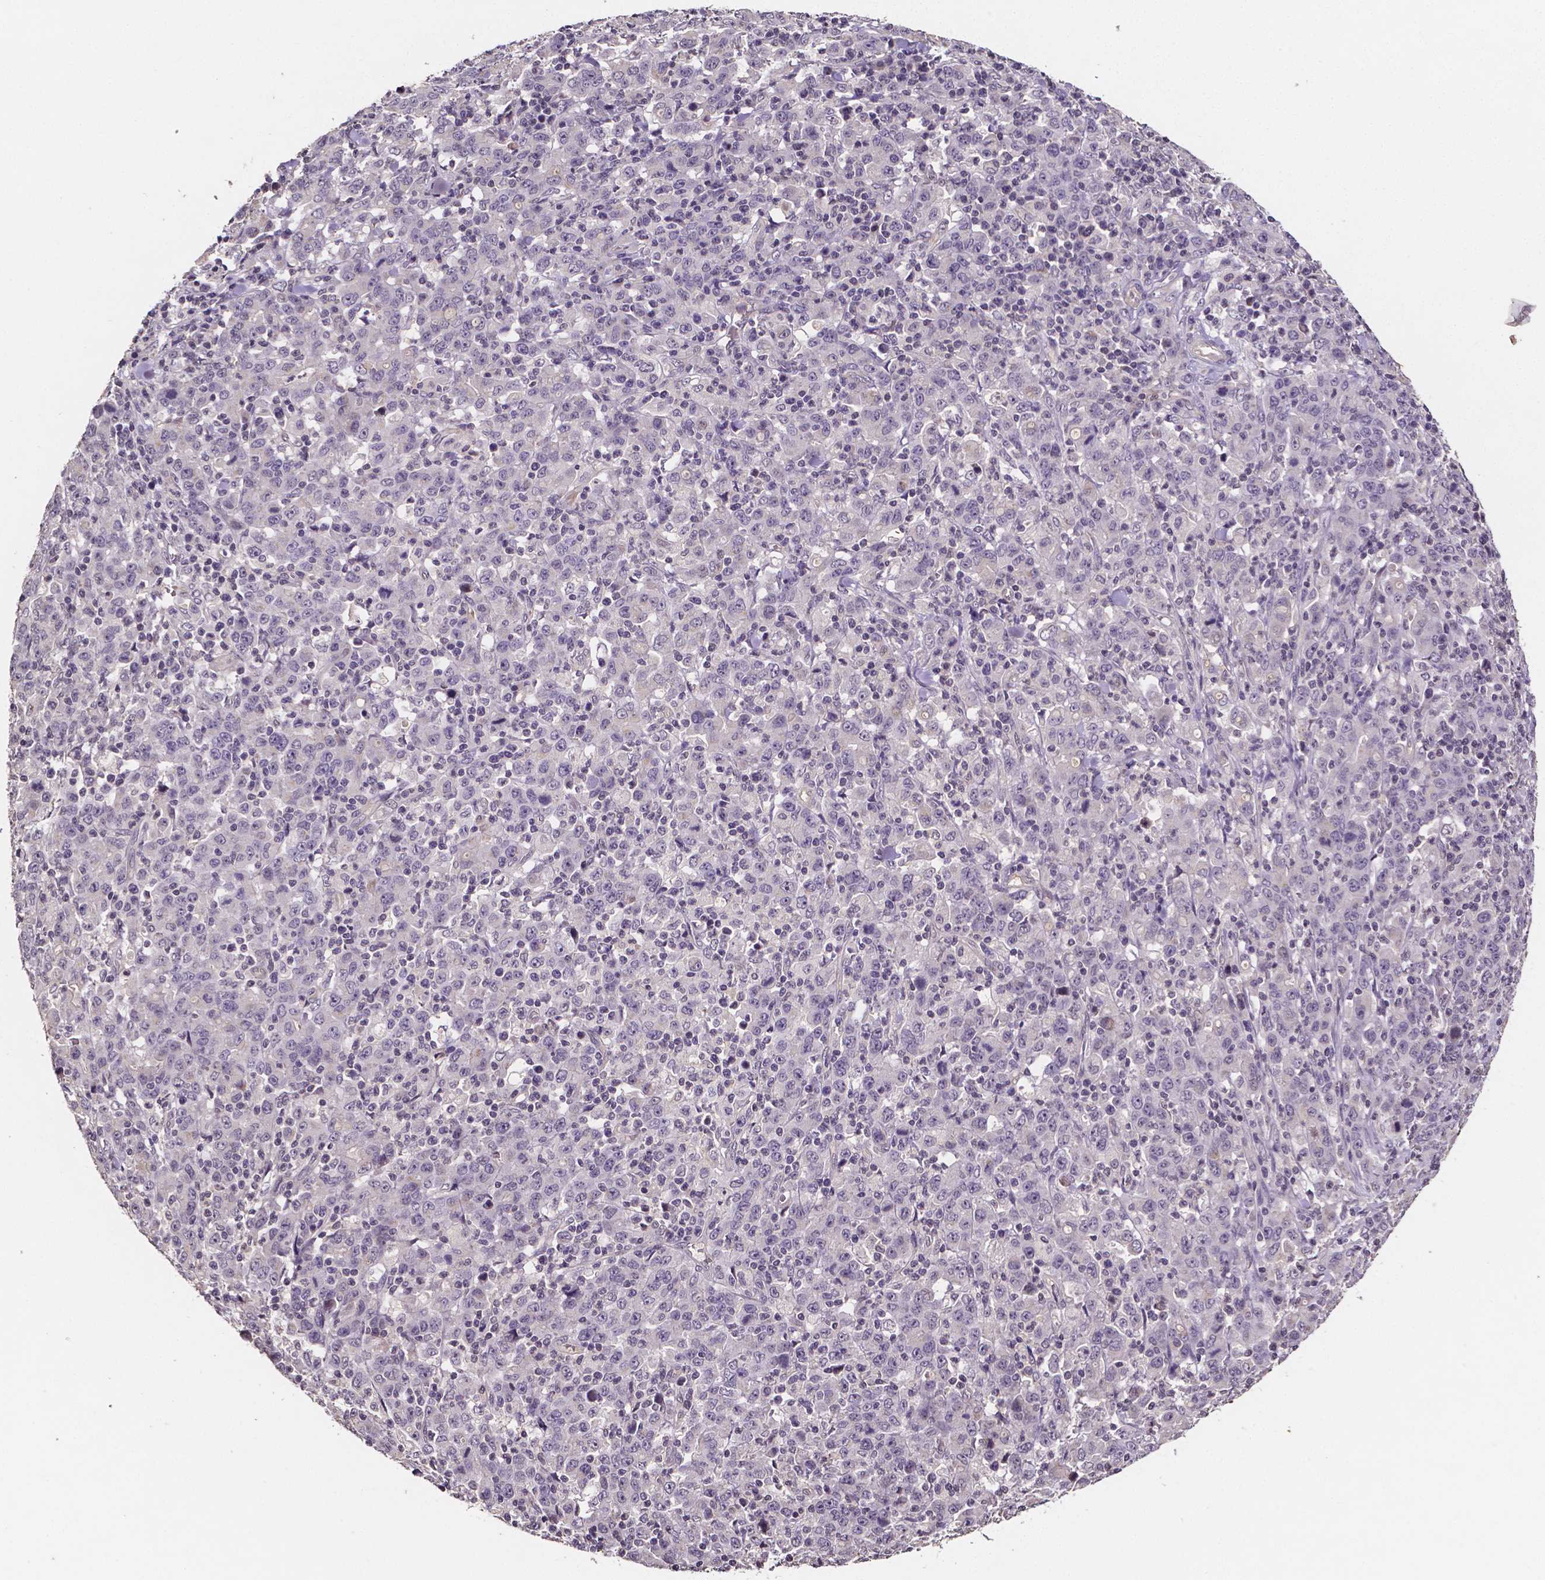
{"staining": {"intensity": "negative", "quantity": "none", "location": "none"}, "tissue": "stomach cancer", "cell_type": "Tumor cells", "image_type": "cancer", "snomed": [{"axis": "morphology", "description": "Adenocarcinoma, NOS"}, {"axis": "topography", "description": "Stomach, upper"}], "caption": "The image displays no staining of tumor cells in stomach adenocarcinoma.", "gene": "NRGN", "patient": {"sex": "male", "age": 69}}